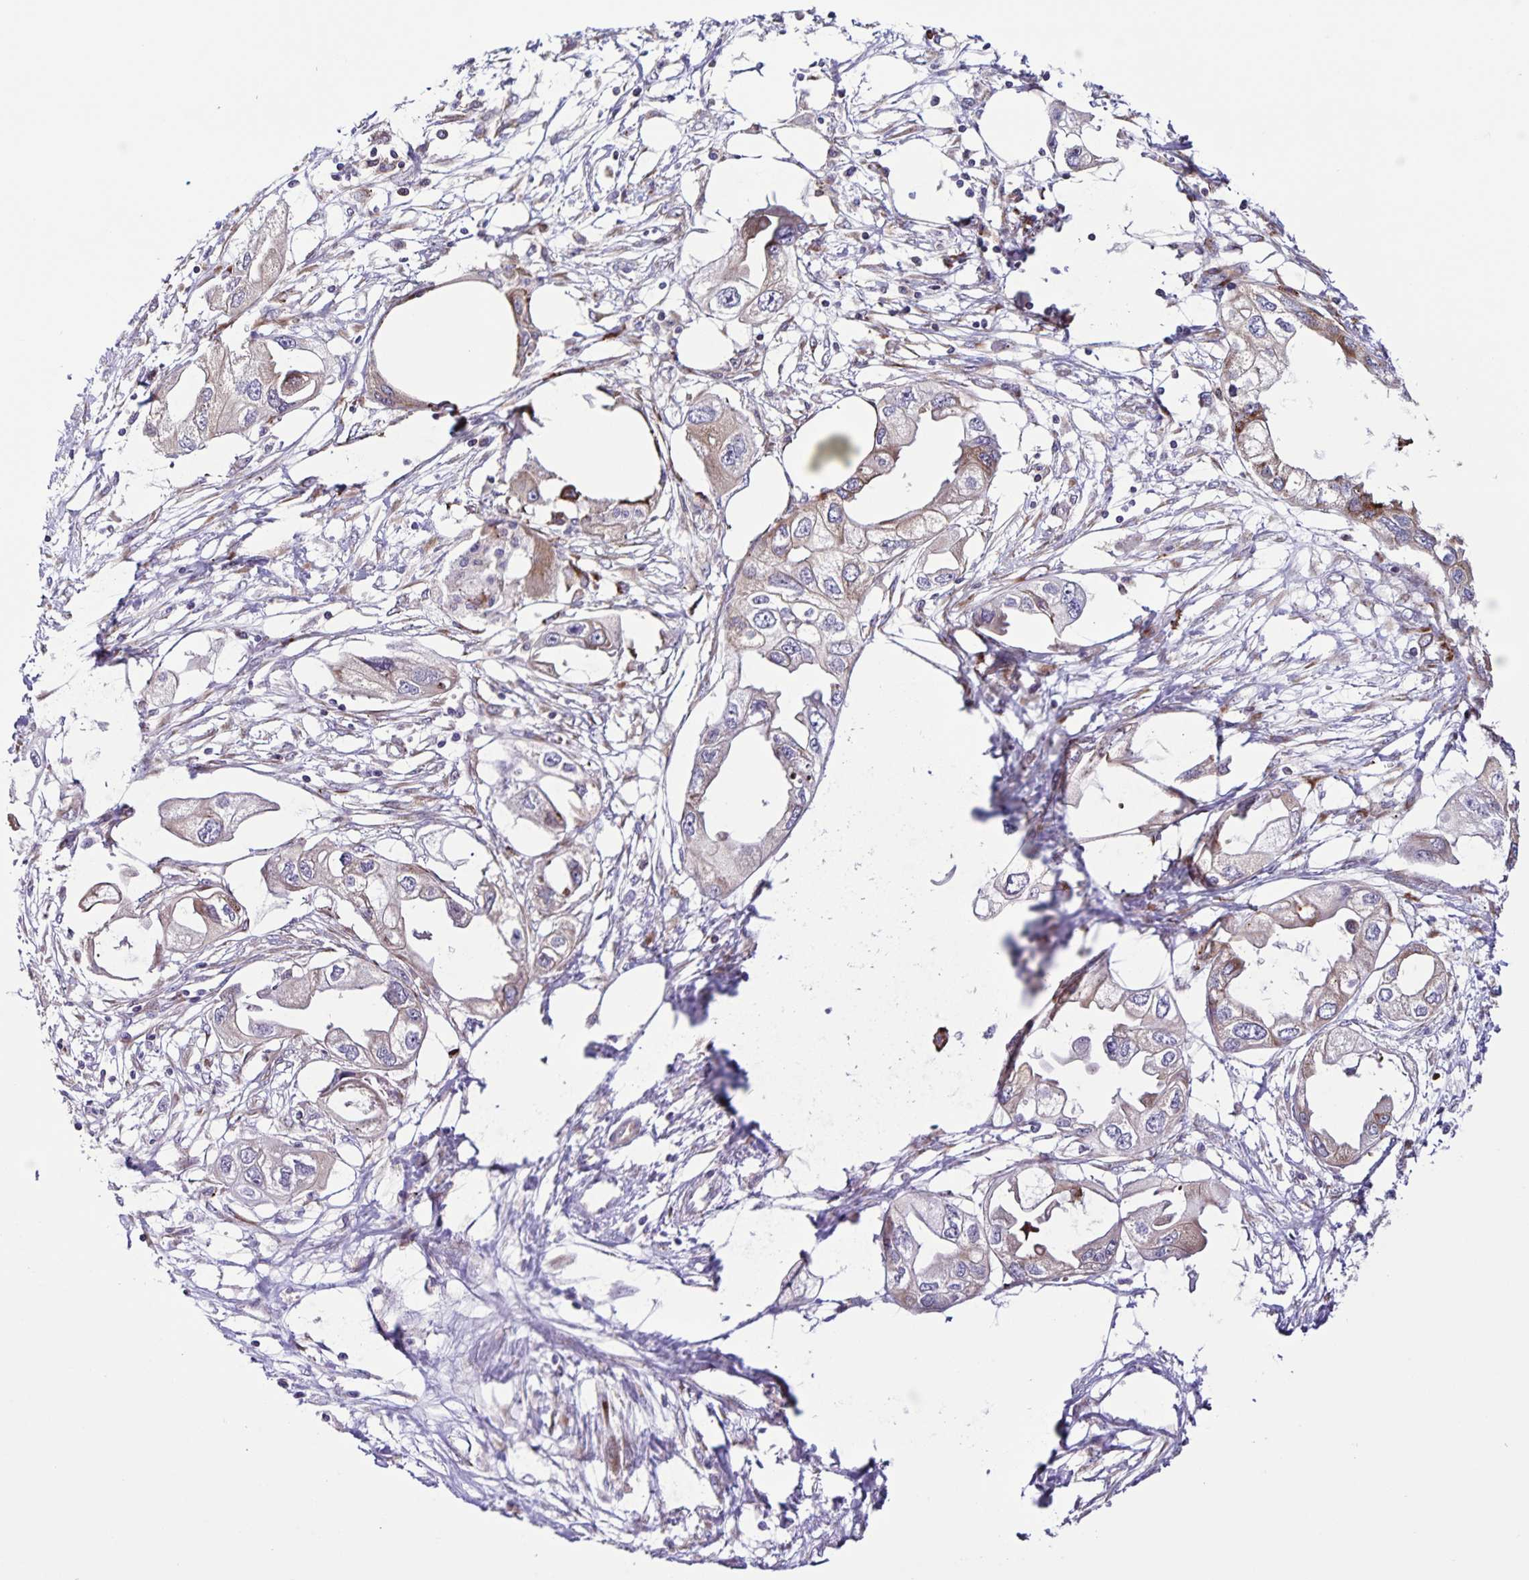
{"staining": {"intensity": "moderate", "quantity": "<25%", "location": "cytoplasmic/membranous"}, "tissue": "endometrial cancer", "cell_type": "Tumor cells", "image_type": "cancer", "snomed": [{"axis": "morphology", "description": "Adenocarcinoma, NOS"}, {"axis": "morphology", "description": "Adenocarcinoma, metastatic, NOS"}, {"axis": "topography", "description": "Adipose tissue"}, {"axis": "topography", "description": "Endometrium"}], "caption": "IHC (DAB) staining of endometrial cancer (adenocarcinoma) exhibits moderate cytoplasmic/membranous protein staining in approximately <25% of tumor cells. (DAB = brown stain, brightfield microscopy at high magnification).", "gene": "OSBPL5", "patient": {"sex": "female", "age": 67}}